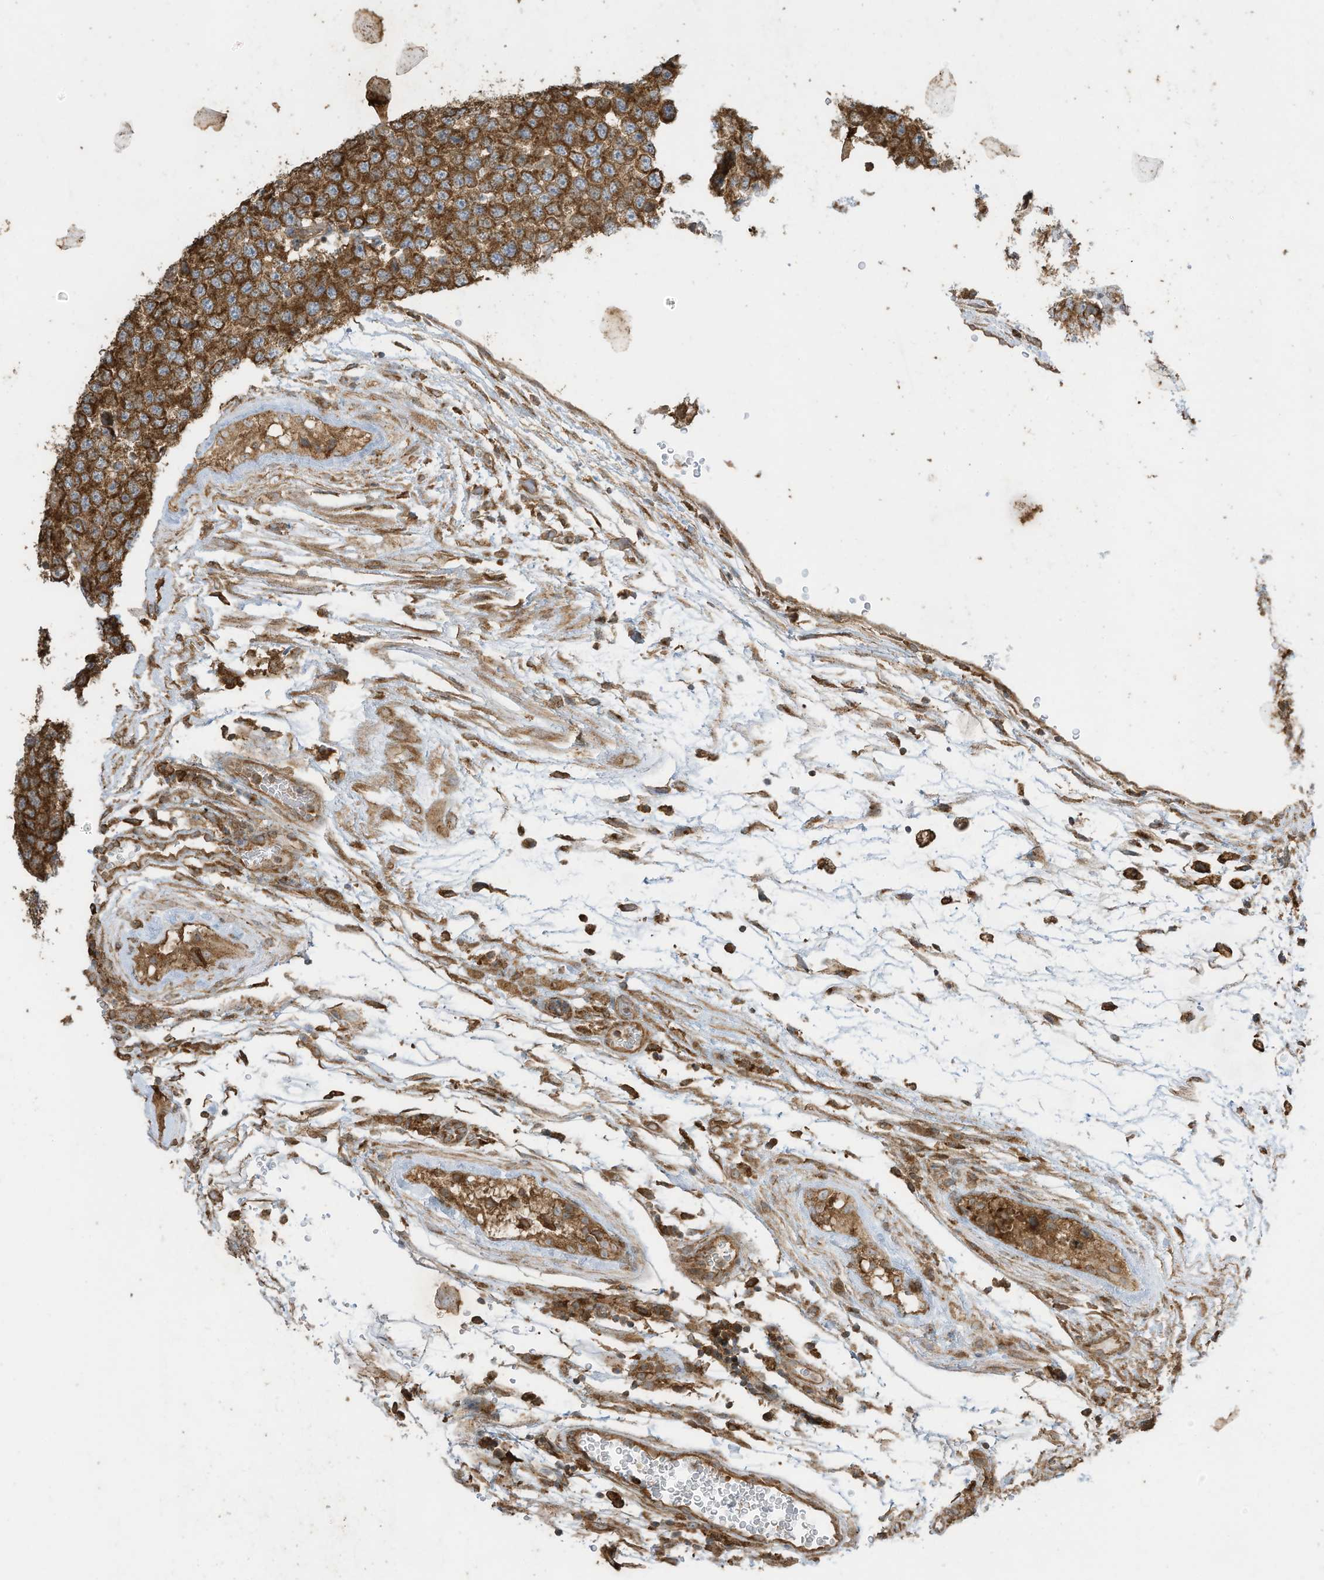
{"staining": {"intensity": "moderate", "quantity": ">75%", "location": "cytoplasmic/membranous"}, "tissue": "testis cancer", "cell_type": "Tumor cells", "image_type": "cancer", "snomed": [{"axis": "morphology", "description": "Carcinoma, Embryonal, NOS"}, {"axis": "topography", "description": "Testis"}], "caption": "A brown stain highlights moderate cytoplasmic/membranous positivity of a protein in testis embryonal carcinoma tumor cells. Using DAB (brown) and hematoxylin (blue) stains, captured at high magnification using brightfield microscopy.", "gene": "CGAS", "patient": {"sex": "male", "age": 36}}